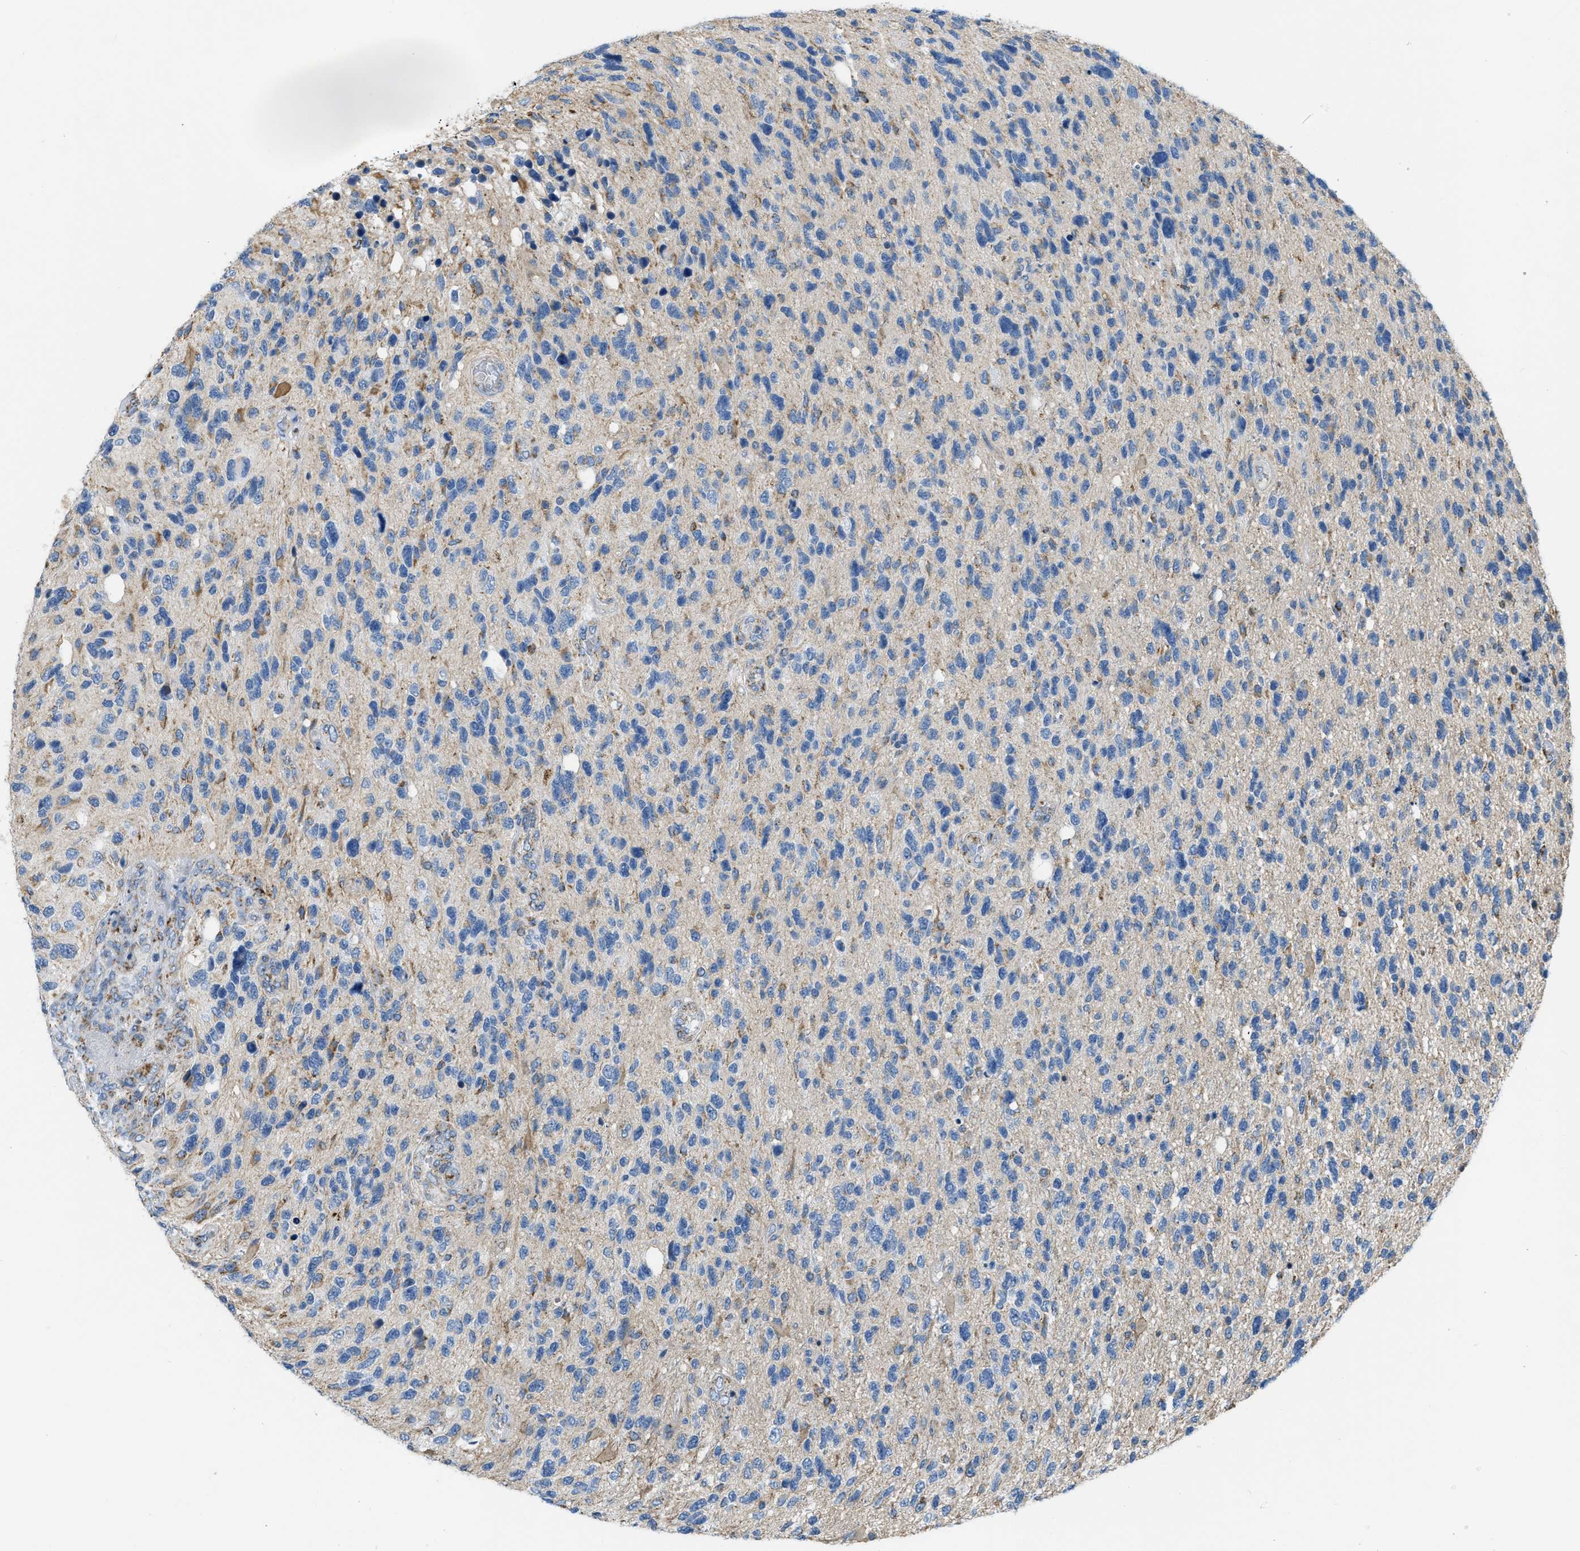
{"staining": {"intensity": "moderate", "quantity": "<25%", "location": "cytoplasmic/membranous"}, "tissue": "glioma", "cell_type": "Tumor cells", "image_type": "cancer", "snomed": [{"axis": "morphology", "description": "Glioma, malignant, High grade"}, {"axis": "topography", "description": "Brain"}], "caption": "The immunohistochemical stain labels moderate cytoplasmic/membranous positivity in tumor cells of glioma tissue.", "gene": "ACADVL", "patient": {"sex": "female", "age": 58}}